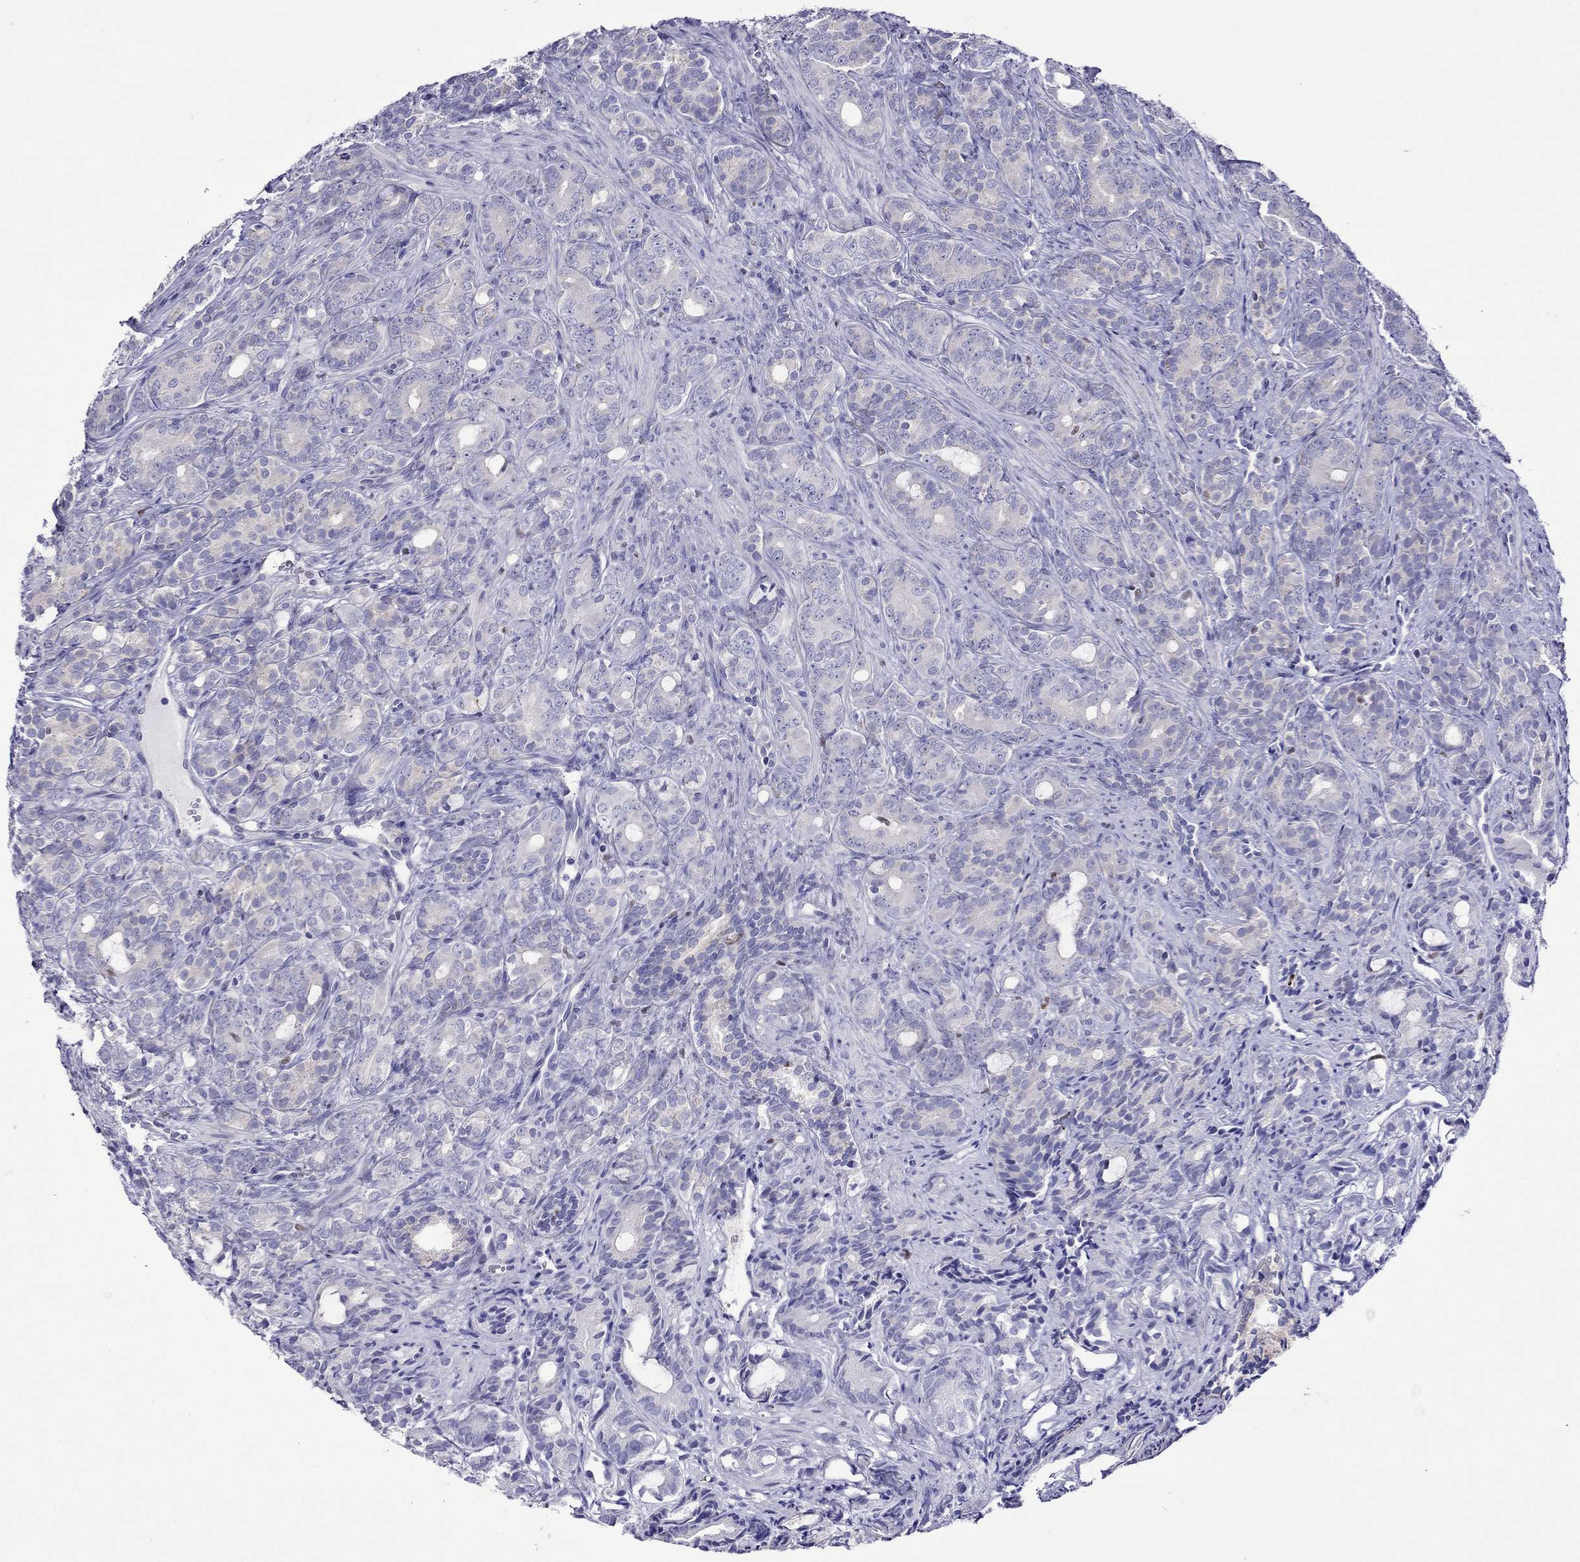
{"staining": {"intensity": "negative", "quantity": "none", "location": "none"}, "tissue": "prostate cancer", "cell_type": "Tumor cells", "image_type": "cancer", "snomed": [{"axis": "morphology", "description": "Adenocarcinoma, High grade"}, {"axis": "topography", "description": "Prostate"}], "caption": "Tumor cells are negative for brown protein staining in high-grade adenocarcinoma (prostate).", "gene": "MPZ", "patient": {"sex": "male", "age": 84}}